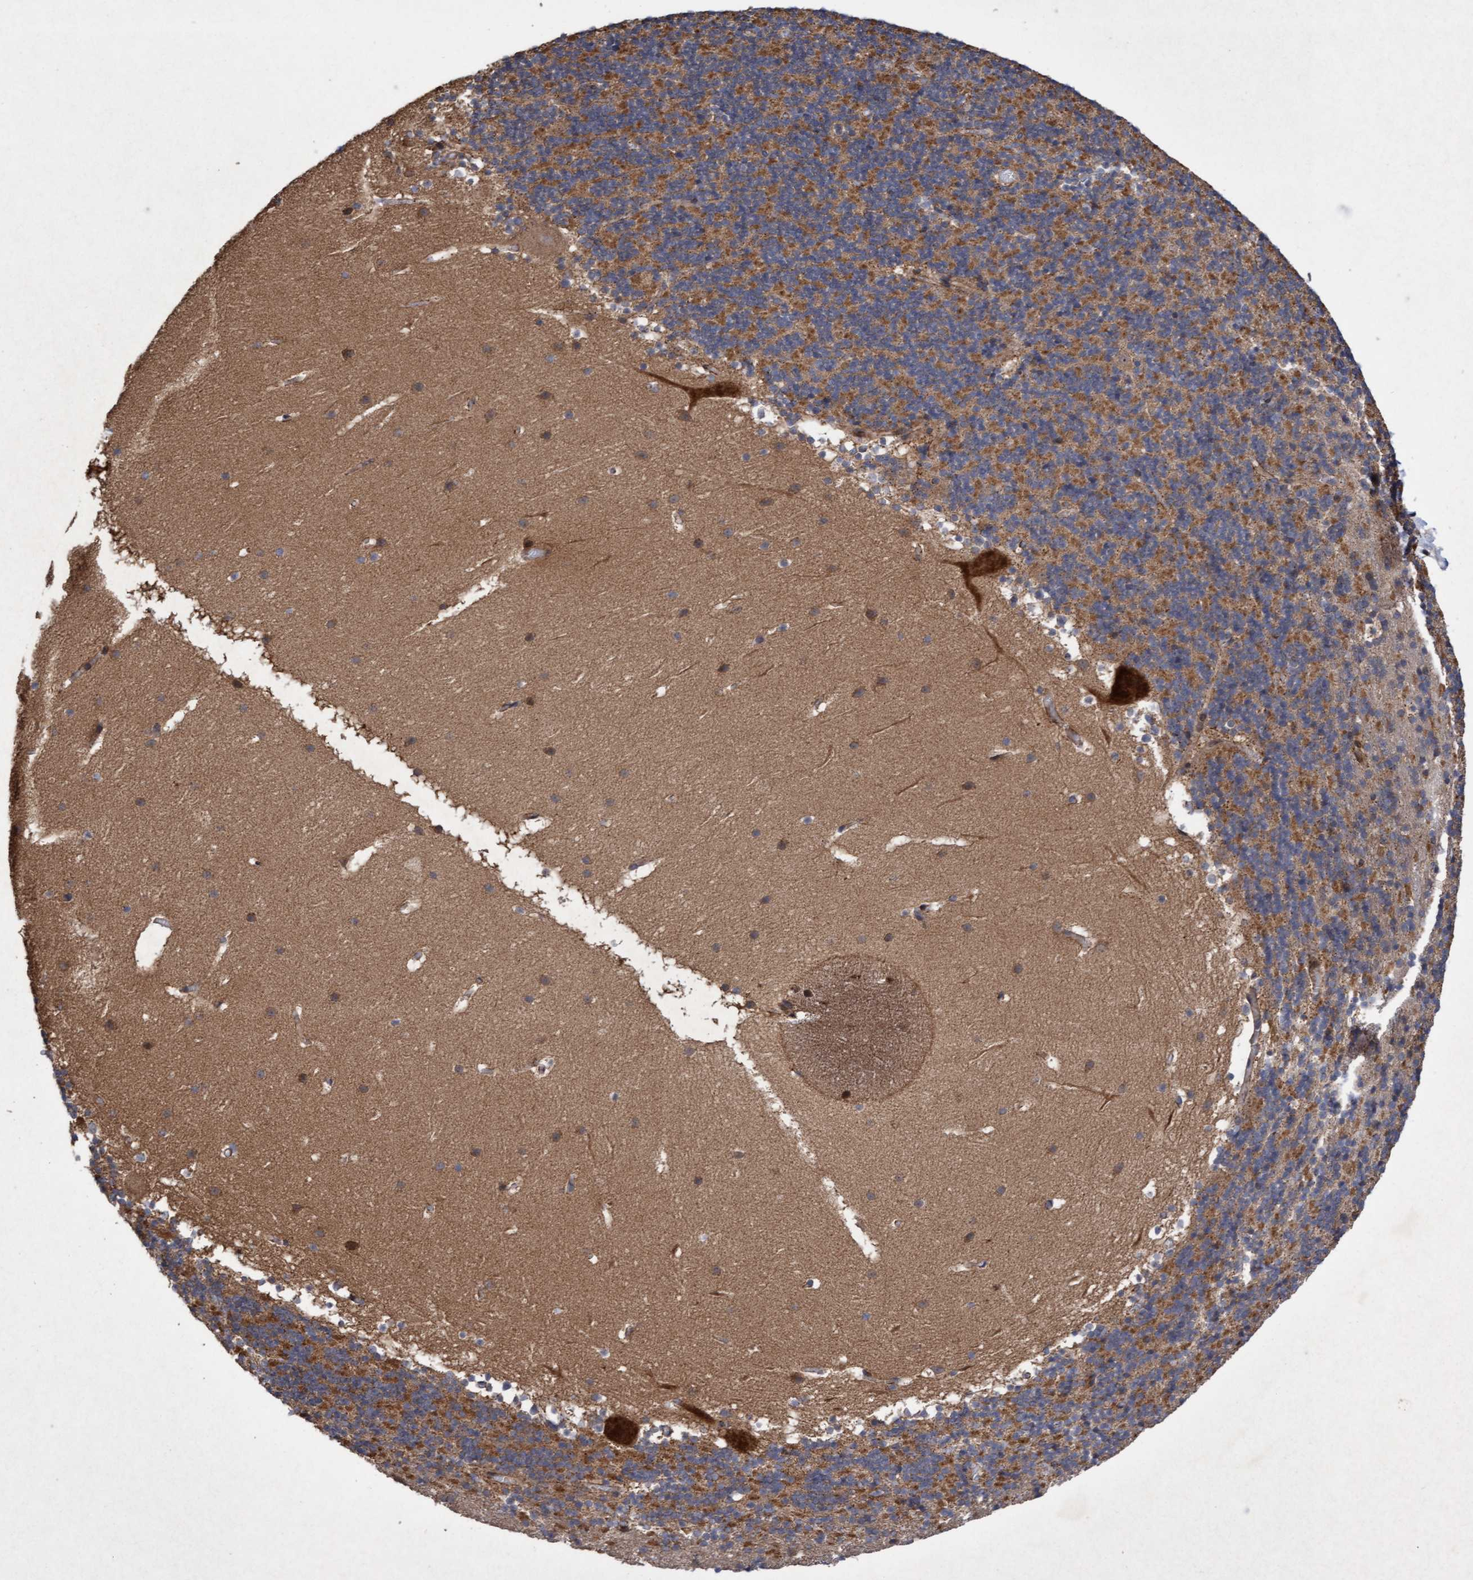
{"staining": {"intensity": "strong", "quantity": "25%-75%", "location": "cytoplasmic/membranous"}, "tissue": "cerebellum", "cell_type": "Cells in granular layer", "image_type": "normal", "snomed": [{"axis": "morphology", "description": "Normal tissue, NOS"}, {"axis": "topography", "description": "Cerebellum"}], "caption": "A high amount of strong cytoplasmic/membranous positivity is identified in approximately 25%-75% of cells in granular layer in benign cerebellum. (Stains: DAB in brown, nuclei in blue, Microscopy: brightfield microscopy at high magnification).", "gene": "ELP5", "patient": {"sex": "male", "age": 45}}